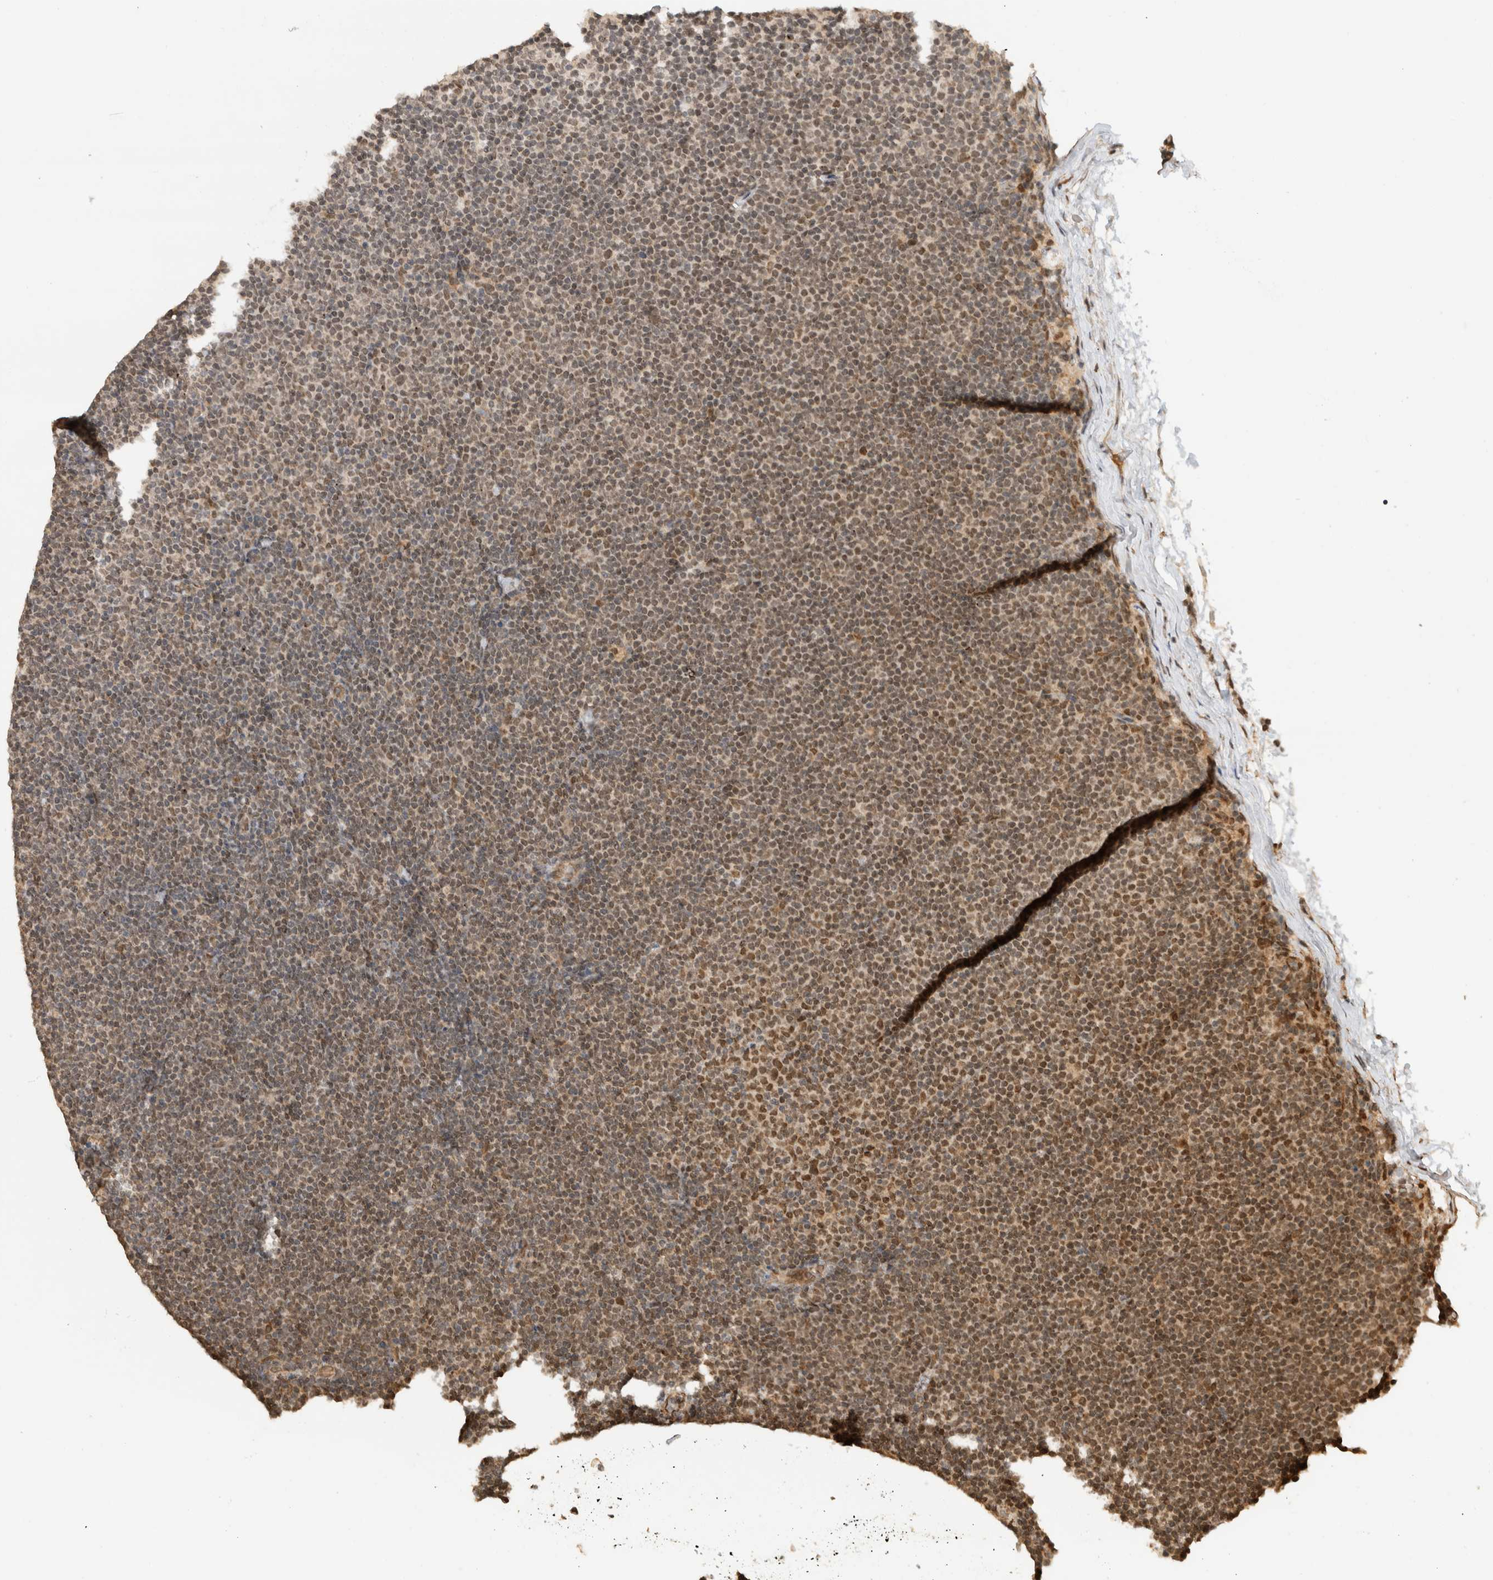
{"staining": {"intensity": "moderate", "quantity": ">75%", "location": "nuclear"}, "tissue": "lymphoma", "cell_type": "Tumor cells", "image_type": "cancer", "snomed": [{"axis": "morphology", "description": "Malignant lymphoma, non-Hodgkin's type, Low grade"}, {"axis": "topography", "description": "Lymph node"}], "caption": "Brown immunohistochemical staining in human lymphoma reveals moderate nuclear expression in approximately >75% of tumor cells. Immunohistochemistry (ihc) stains the protein in brown and the nuclei are stained blue.", "gene": "C1orf21", "patient": {"sex": "female", "age": 53}}